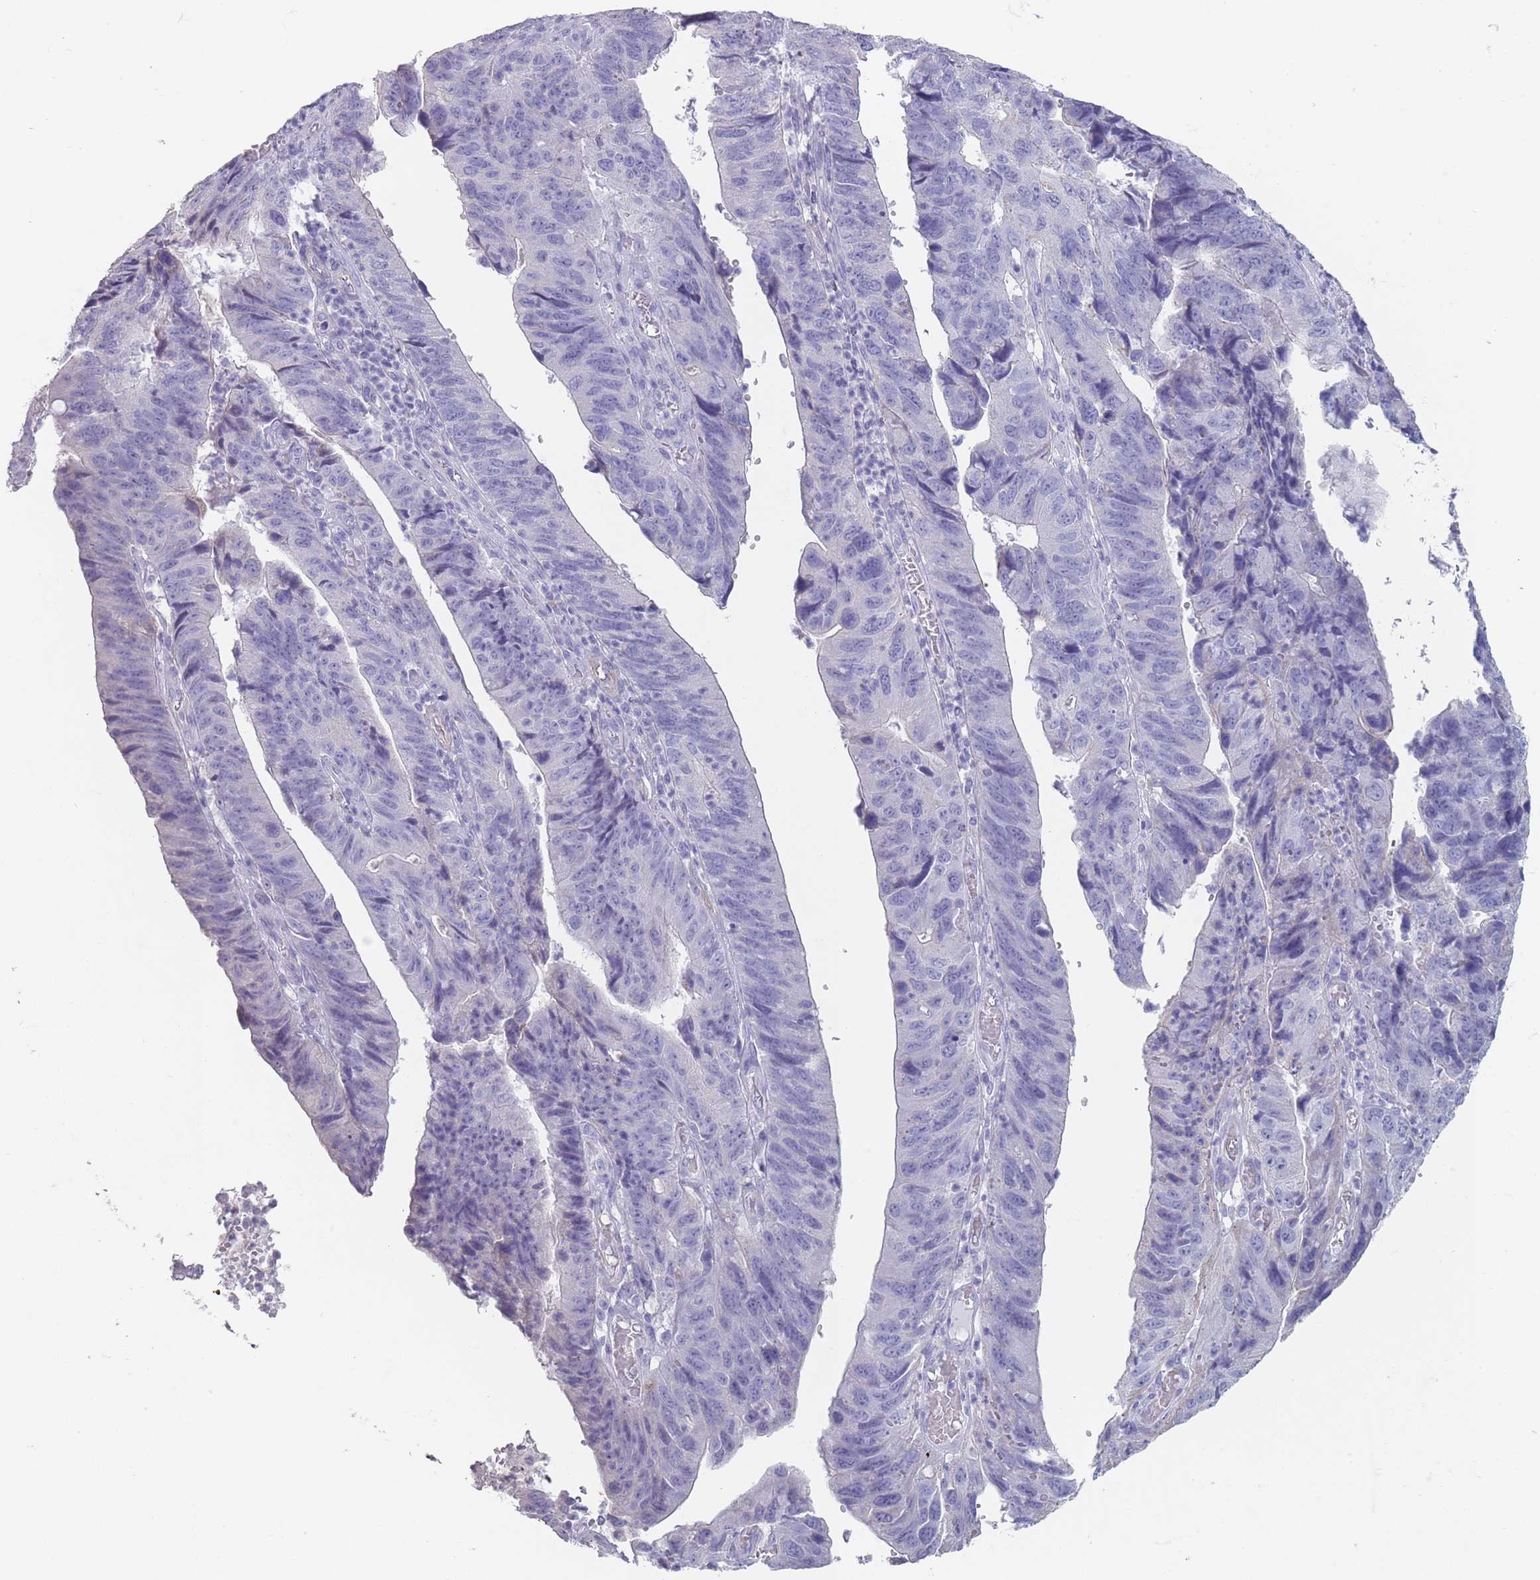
{"staining": {"intensity": "negative", "quantity": "none", "location": "none"}, "tissue": "stomach cancer", "cell_type": "Tumor cells", "image_type": "cancer", "snomed": [{"axis": "morphology", "description": "Adenocarcinoma, NOS"}, {"axis": "topography", "description": "Stomach"}], "caption": "The immunohistochemistry (IHC) histopathology image has no significant positivity in tumor cells of adenocarcinoma (stomach) tissue. Nuclei are stained in blue.", "gene": "RHBG", "patient": {"sex": "male", "age": 59}}